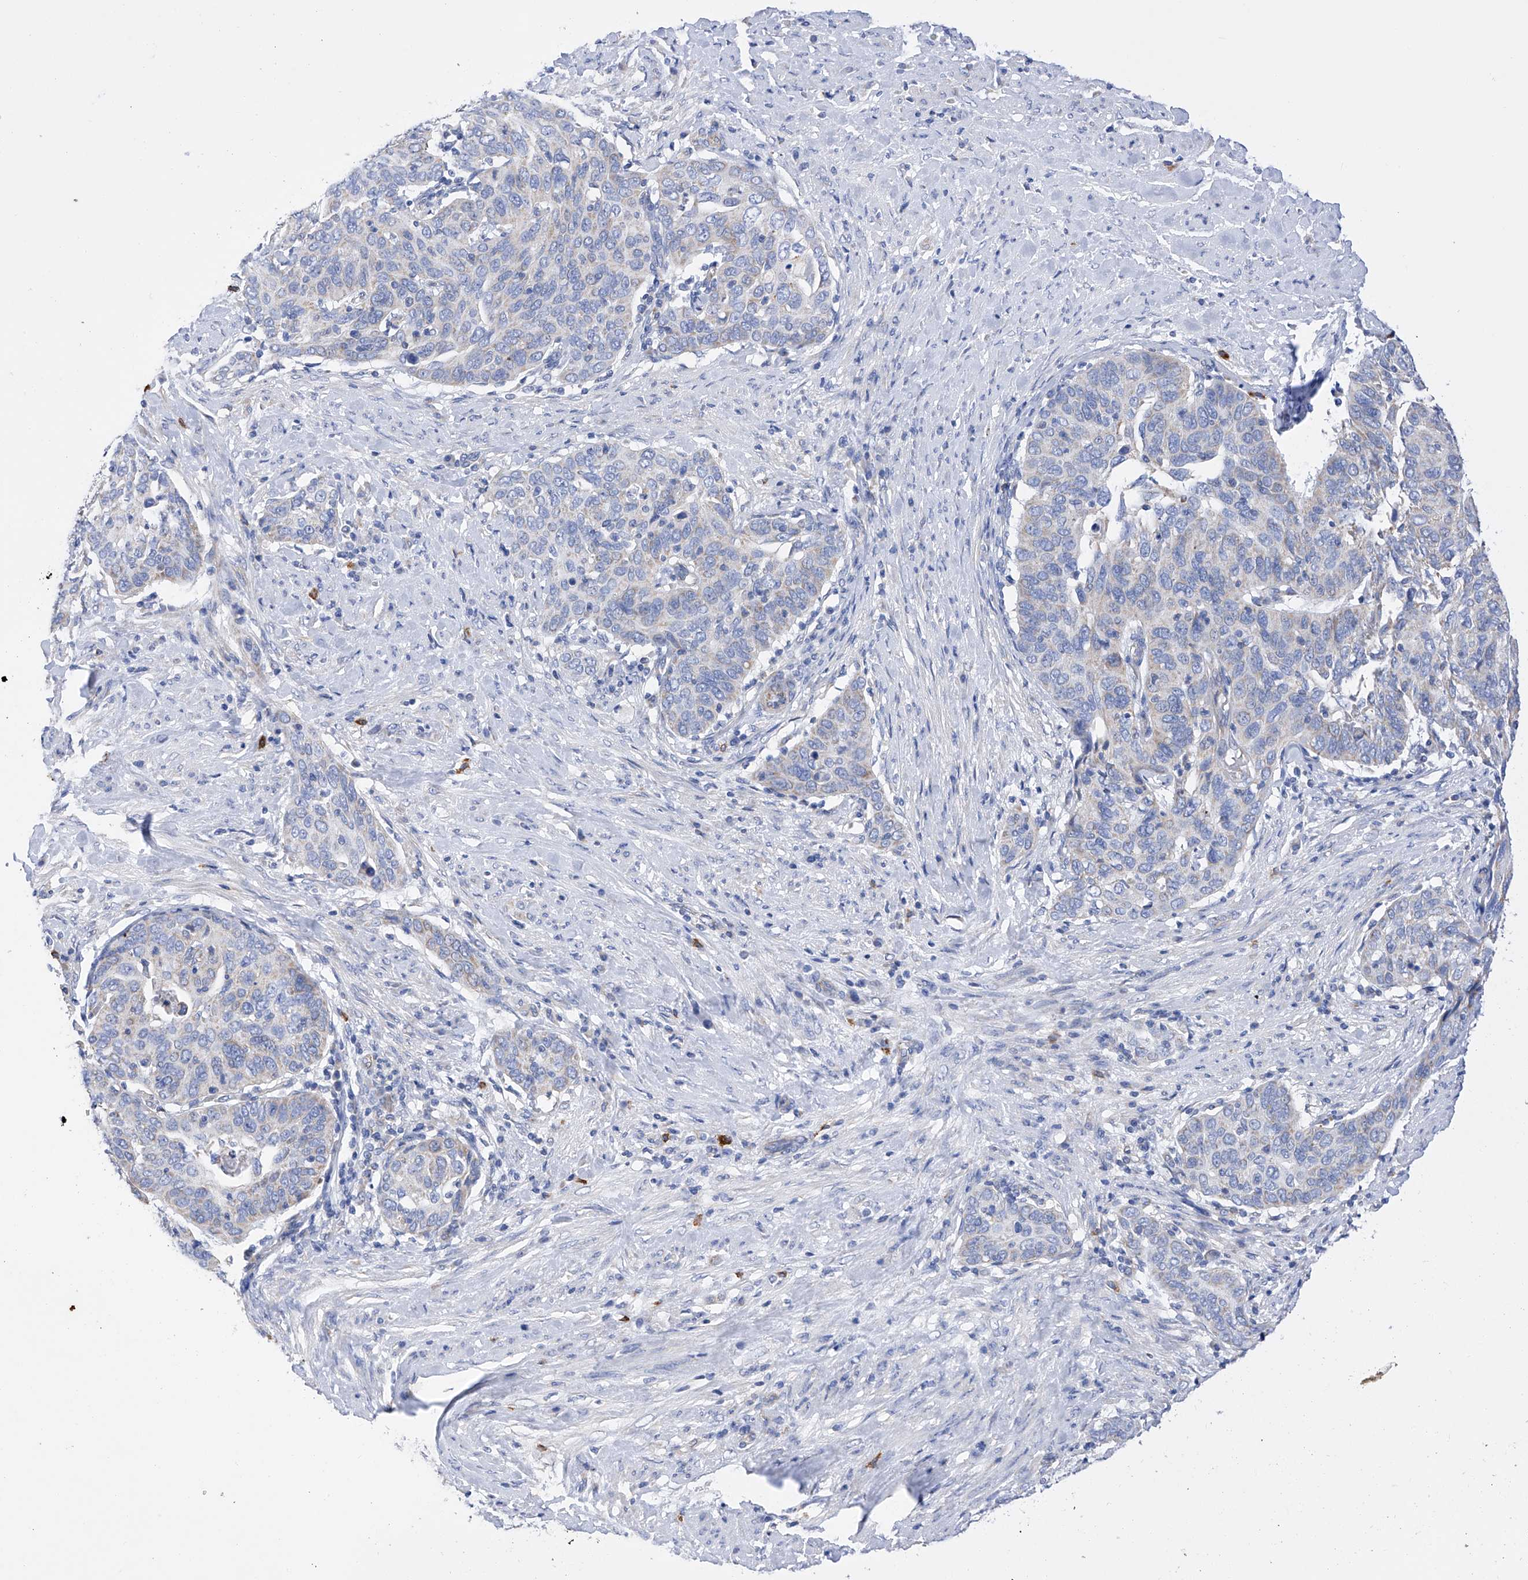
{"staining": {"intensity": "negative", "quantity": "none", "location": "none"}, "tissue": "cervical cancer", "cell_type": "Tumor cells", "image_type": "cancer", "snomed": [{"axis": "morphology", "description": "Squamous cell carcinoma, NOS"}, {"axis": "topography", "description": "Cervix"}], "caption": "Immunohistochemical staining of human cervical cancer reveals no significant staining in tumor cells. (Stains: DAB IHC with hematoxylin counter stain, Microscopy: brightfield microscopy at high magnification).", "gene": "FLG", "patient": {"sex": "female", "age": 60}}